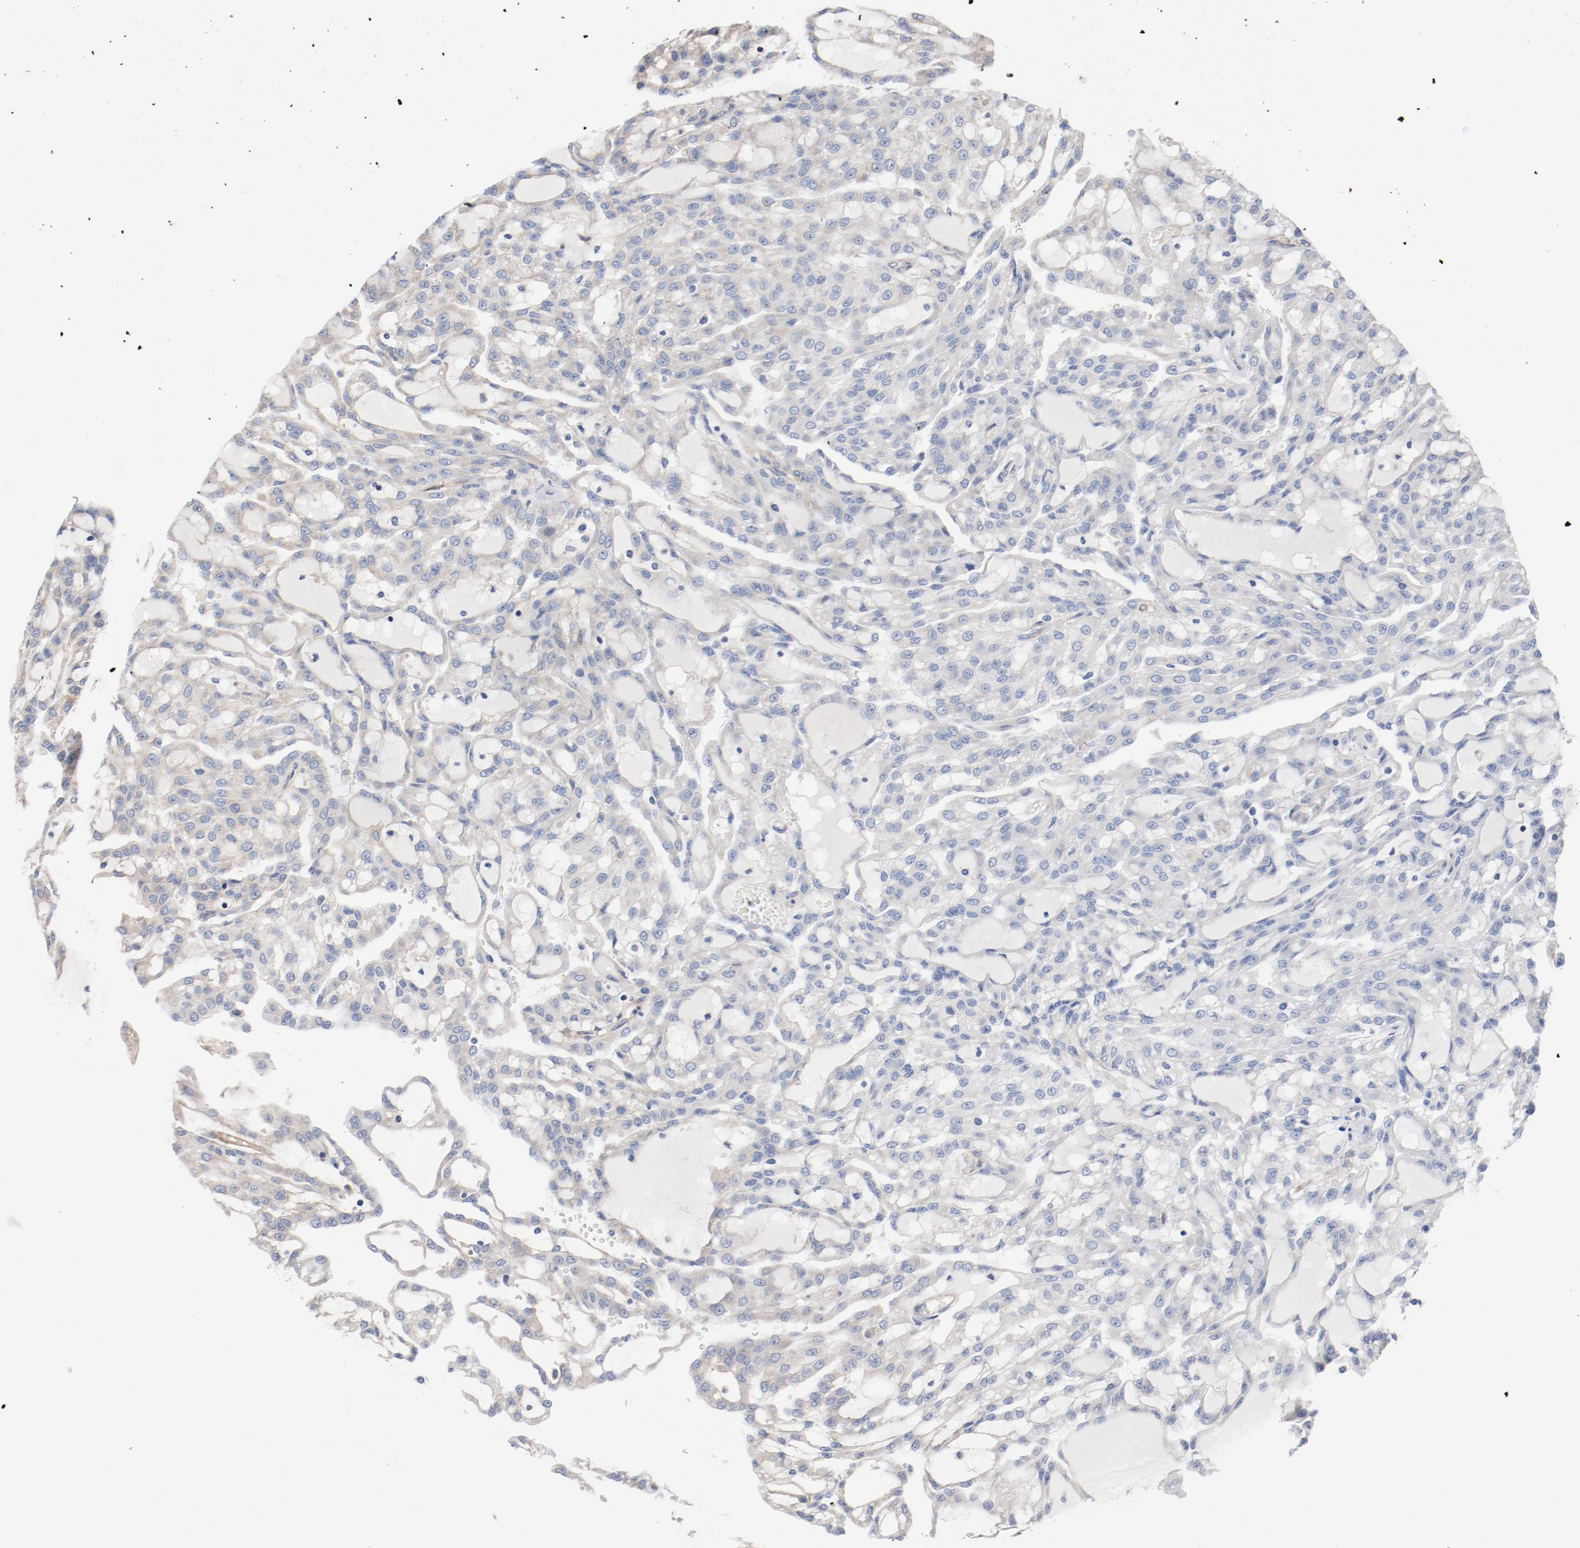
{"staining": {"intensity": "negative", "quantity": "none", "location": "none"}, "tissue": "renal cancer", "cell_type": "Tumor cells", "image_type": "cancer", "snomed": [{"axis": "morphology", "description": "Adenocarcinoma, NOS"}, {"axis": "topography", "description": "Kidney"}], "caption": "Protein analysis of renal cancer (adenocarcinoma) shows no significant expression in tumor cells.", "gene": "ILK", "patient": {"sex": "male", "age": 63}}